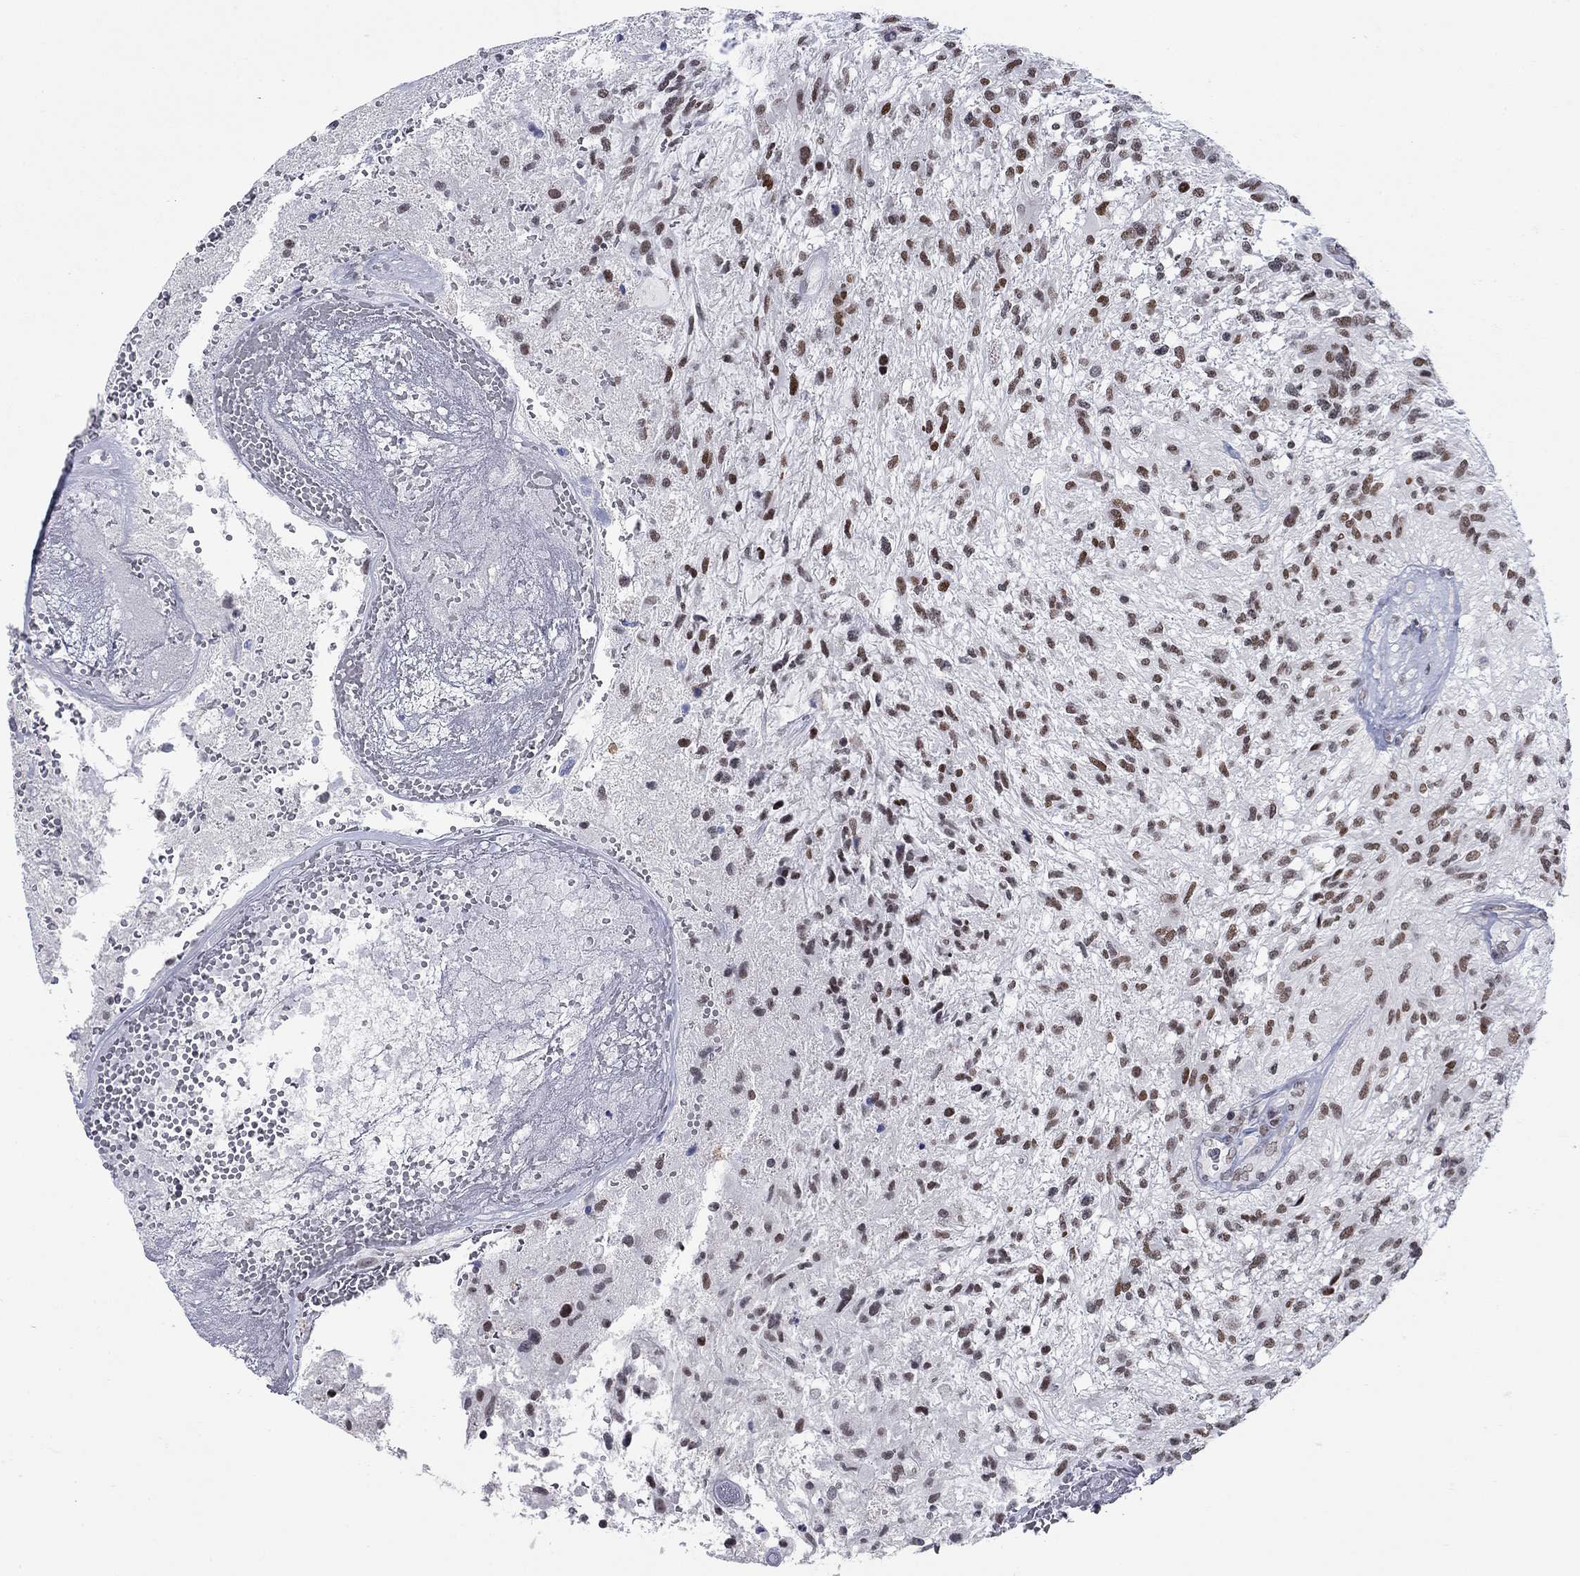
{"staining": {"intensity": "strong", "quantity": "25%-75%", "location": "nuclear"}, "tissue": "glioma", "cell_type": "Tumor cells", "image_type": "cancer", "snomed": [{"axis": "morphology", "description": "Glioma, malignant, High grade"}, {"axis": "topography", "description": "Brain"}], "caption": "Glioma stained with IHC displays strong nuclear staining in approximately 25%-75% of tumor cells. The protein is shown in brown color, while the nuclei are stained blue.", "gene": "NPAS3", "patient": {"sex": "male", "age": 56}}